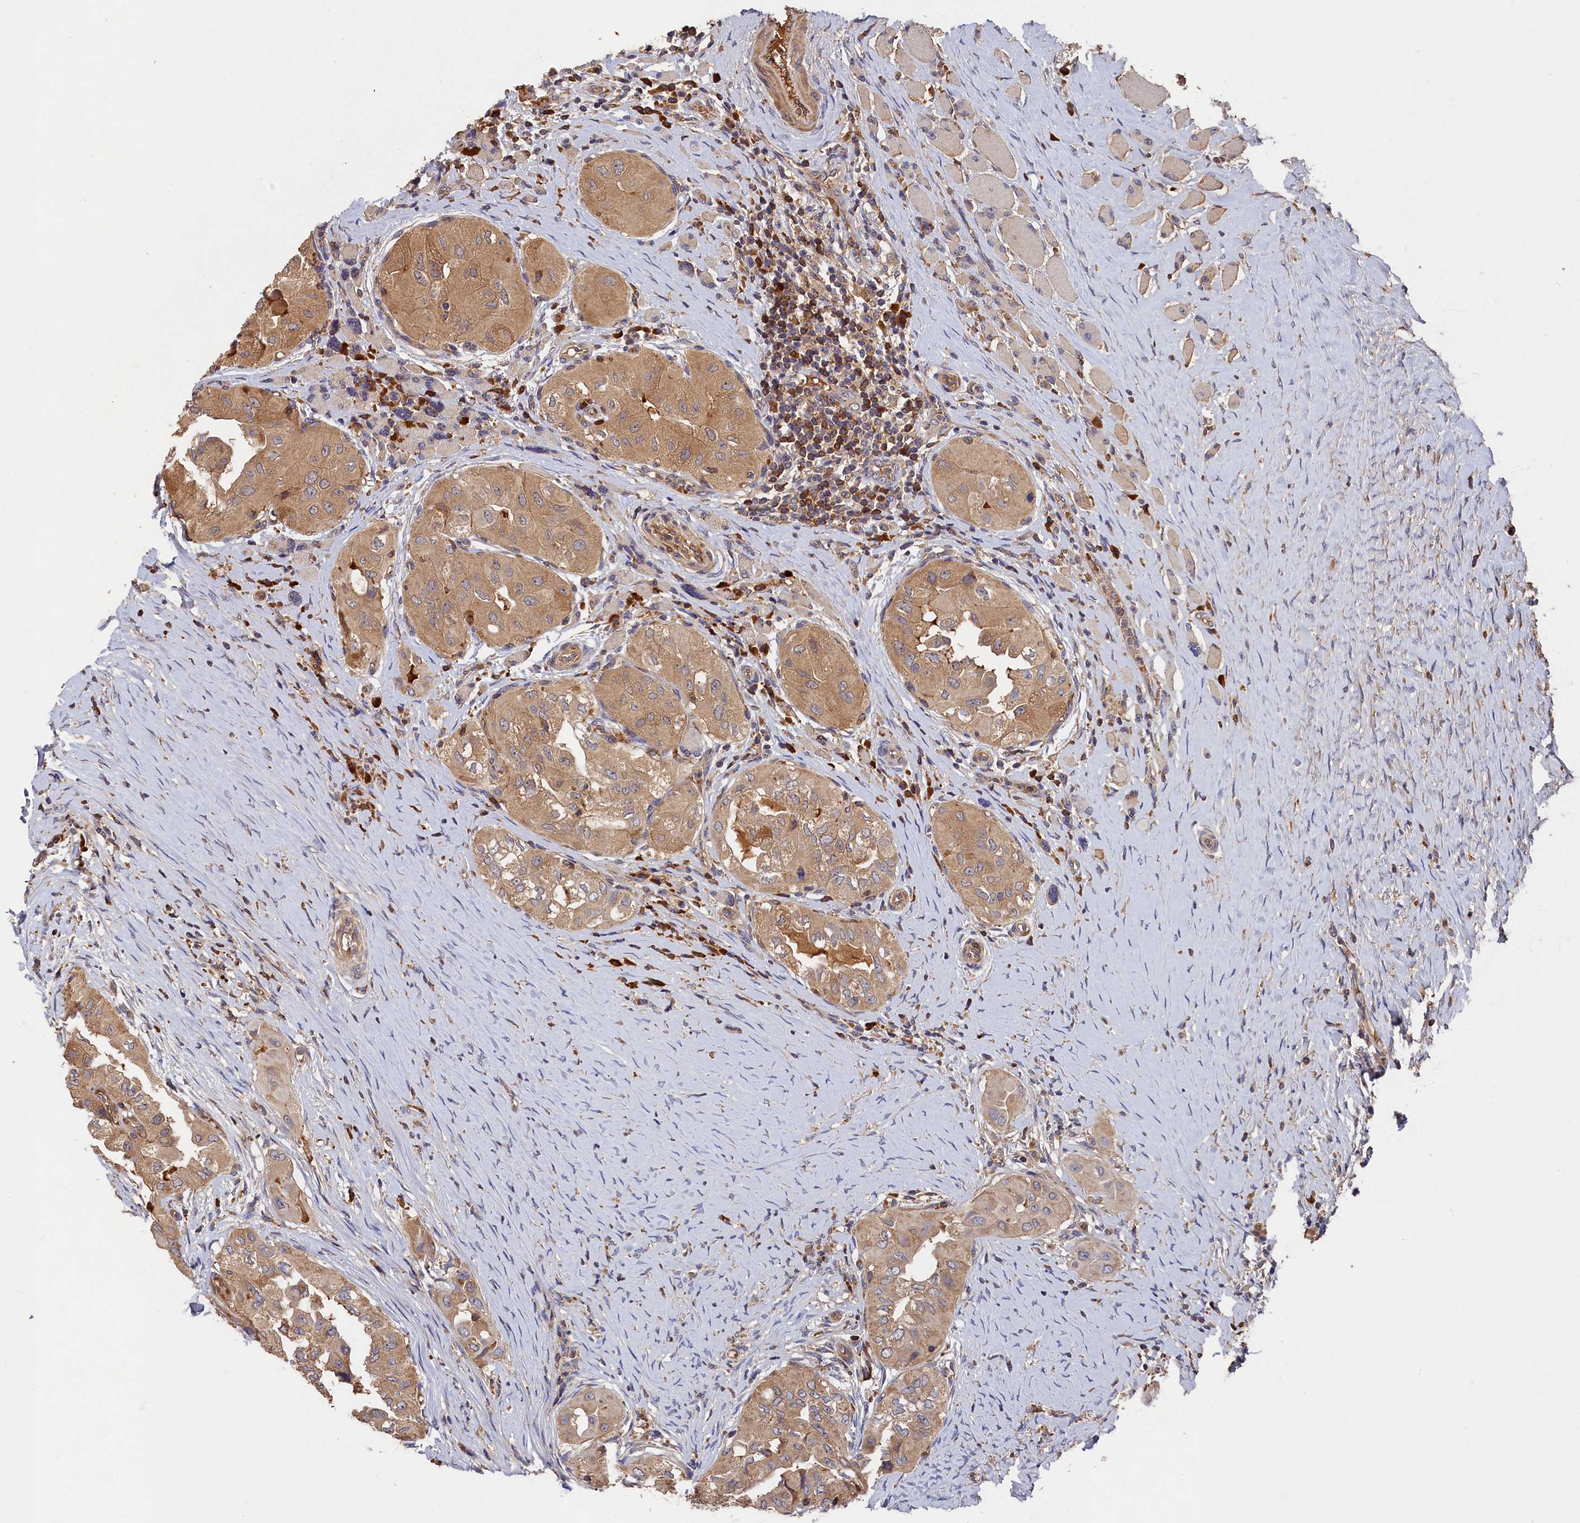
{"staining": {"intensity": "moderate", "quantity": ">75%", "location": "cytoplasmic/membranous"}, "tissue": "thyroid cancer", "cell_type": "Tumor cells", "image_type": "cancer", "snomed": [{"axis": "morphology", "description": "Papillary adenocarcinoma, NOS"}, {"axis": "topography", "description": "Thyroid gland"}], "caption": "The immunohistochemical stain highlights moderate cytoplasmic/membranous positivity in tumor cells of thyroid papillary adenocarcinoma tissue.", "gene": "DHRS11", "patient": {"sex": "female", "age": 59}}